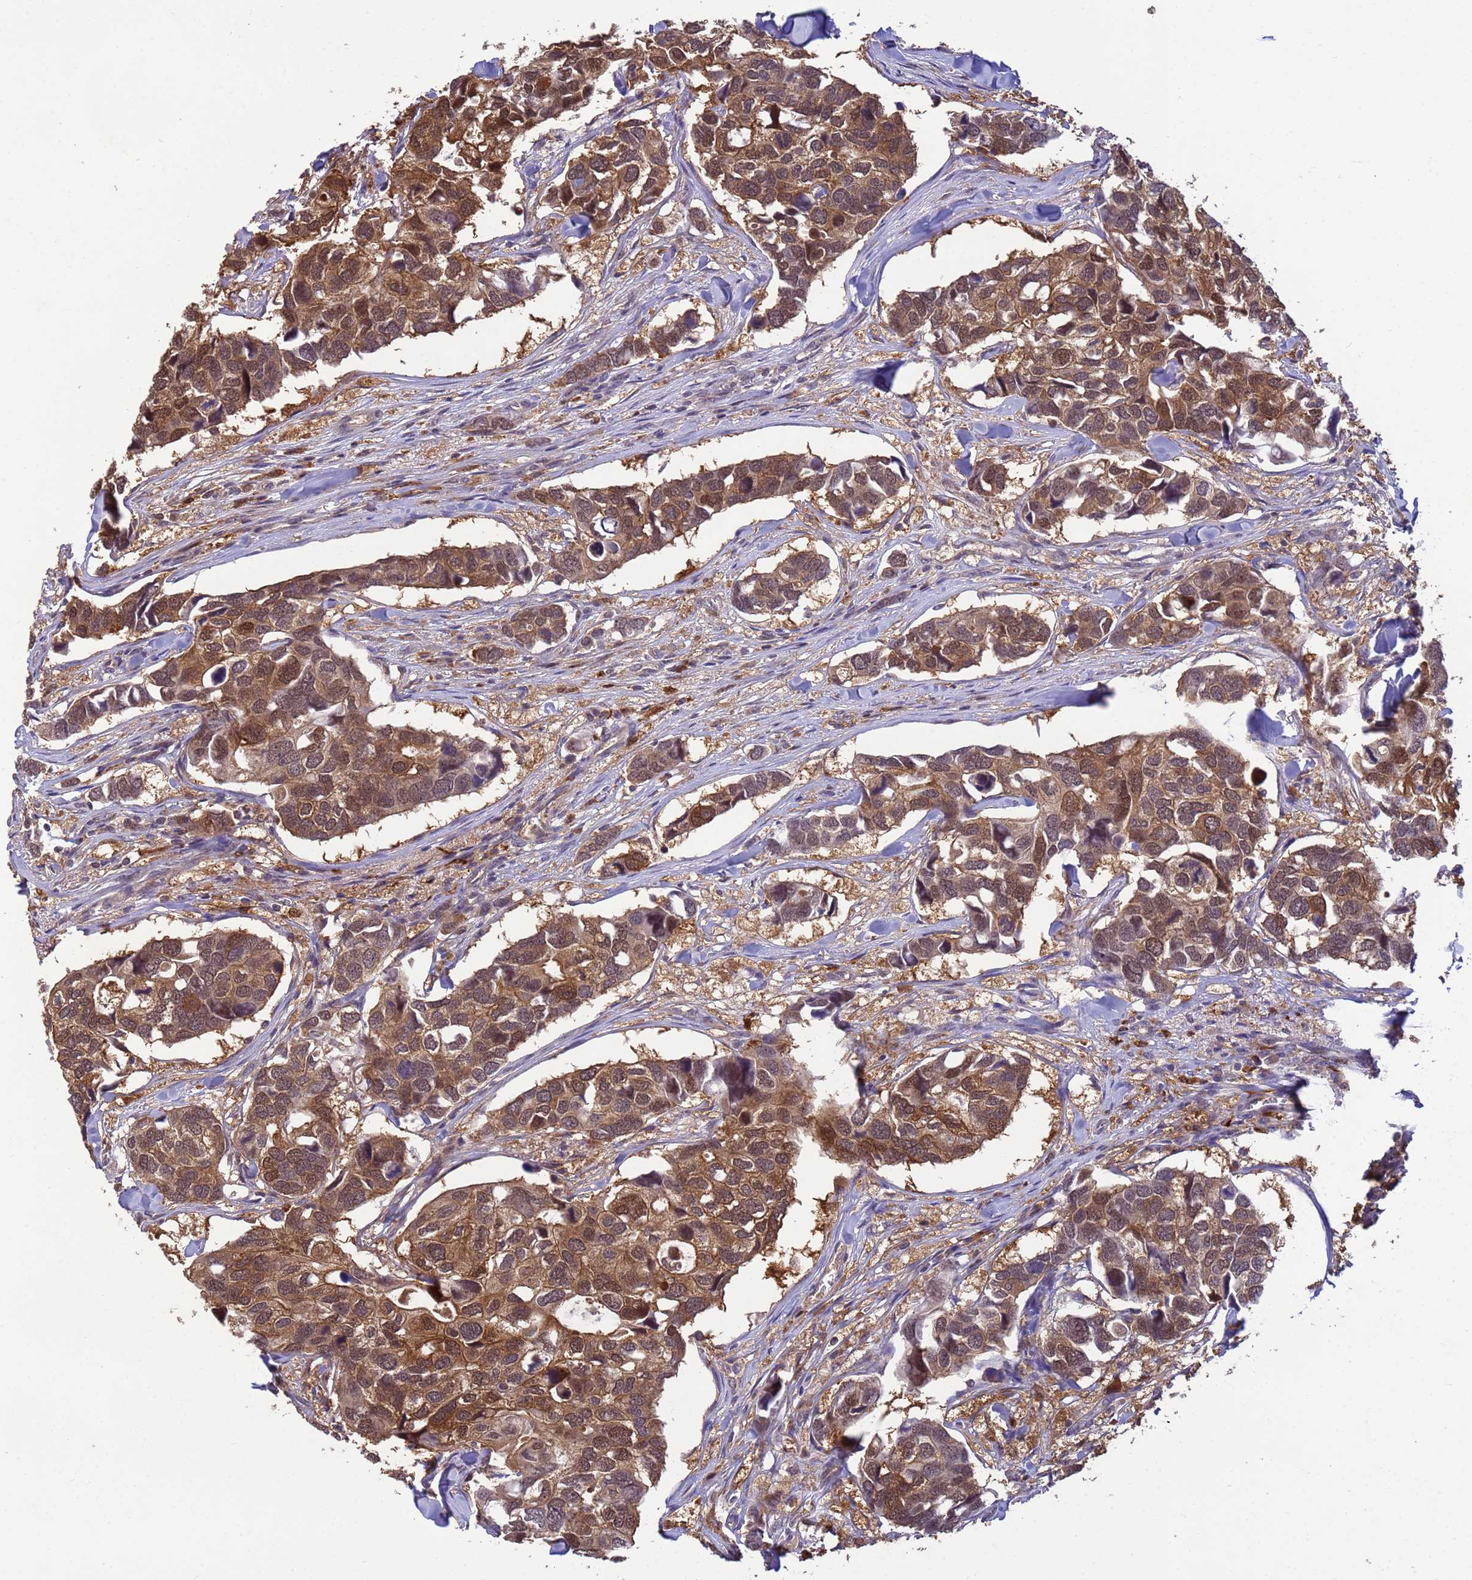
{"staining": {"intensity": "moderate", "quantity": ">75%", "location": "cytoplasmic/membranous,nuclear"}, "tissue": "breast cancer", "cell_type": "Tumor cells", "image_type": "cancer", "snomed": [{"axis": "morphology", "description": "Duct carcinoma"}, {"axis": "topography", "description": "Breast"}], "caption": "Immunohistochemistry (IHC) micrograph of breast infiltrating ductal carcinoma stained for a protein (brown), which reveals medium levels of moderate cytoplasmic/membranous and nuclear expression in approximately >75% of tumor cells.", "gene": "NPEPPS", "patient": {"sex": "female", "age": 83}}